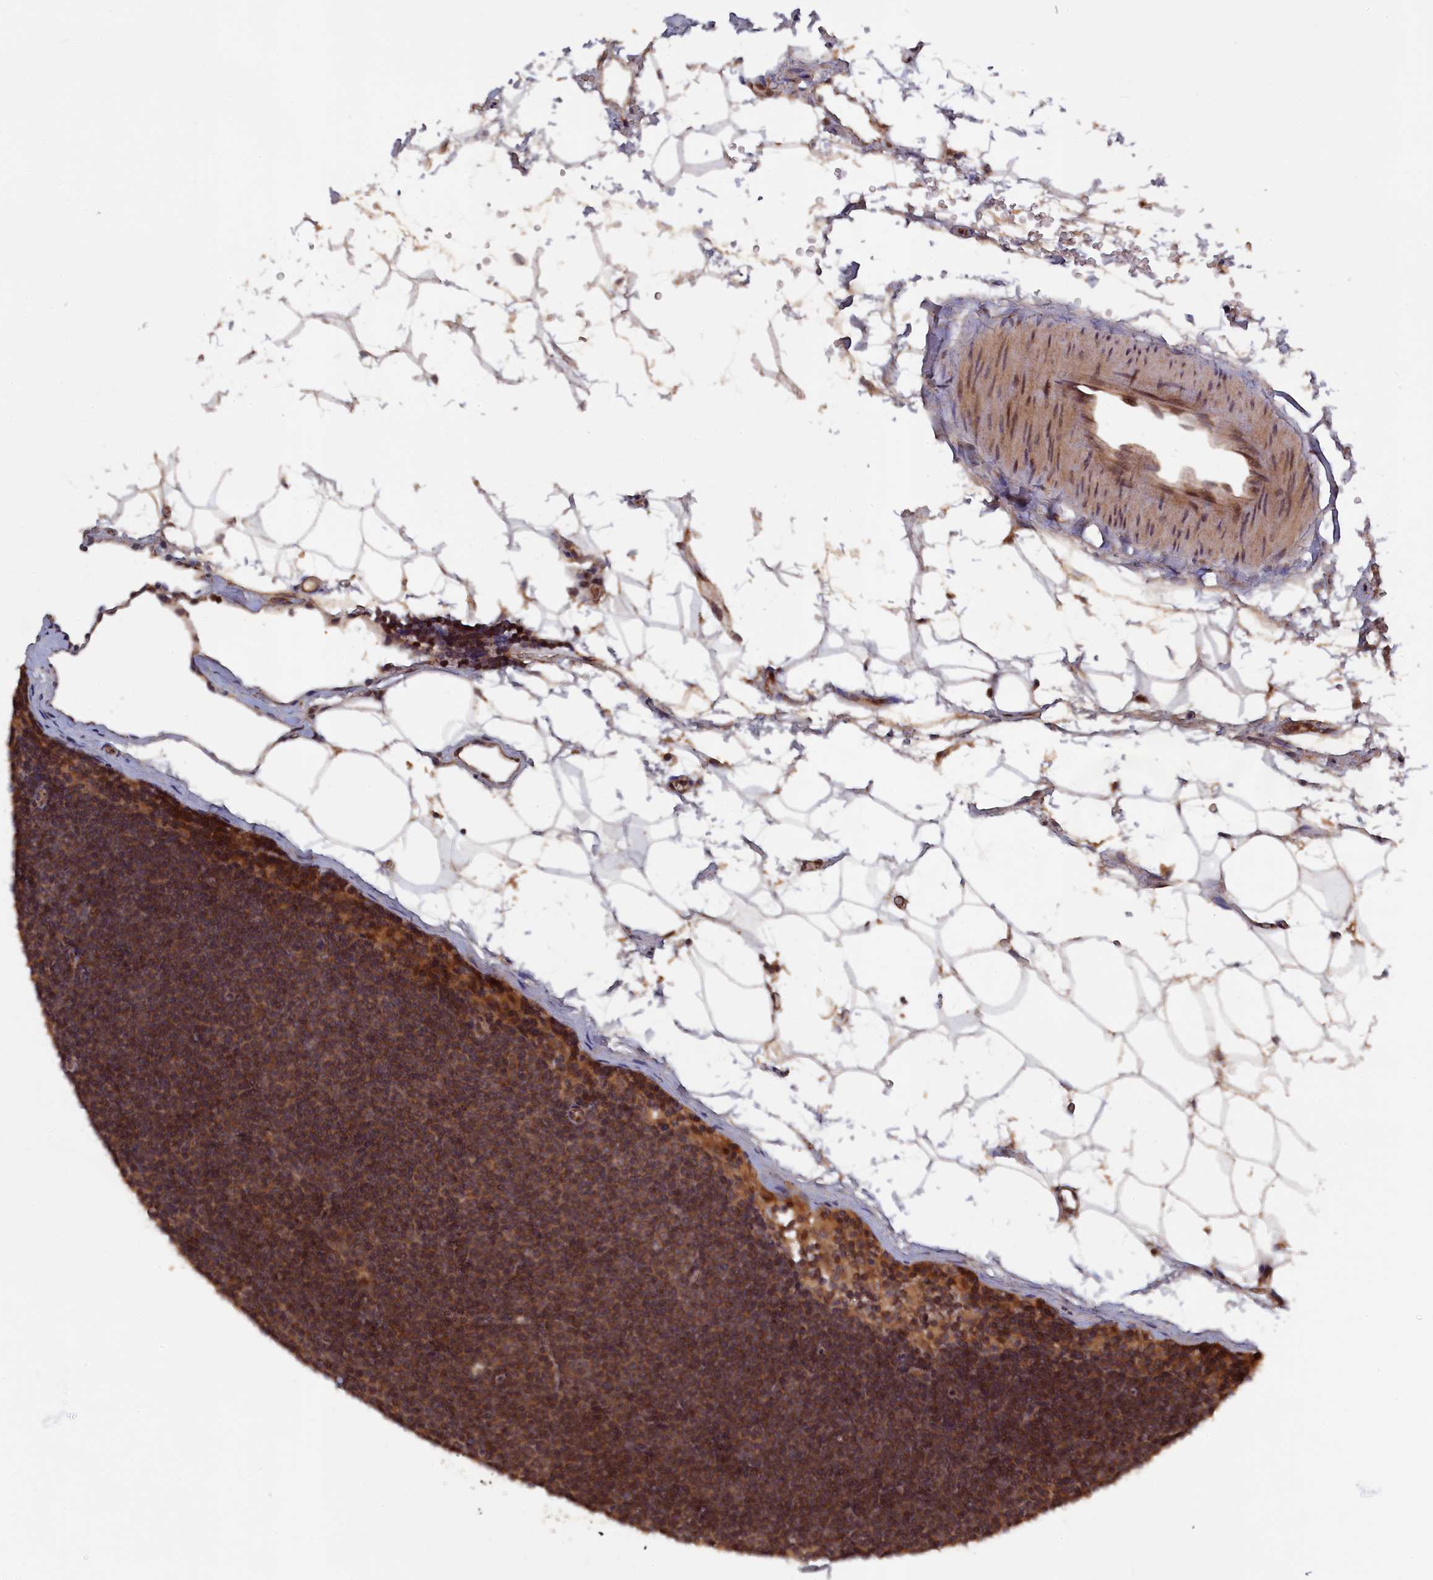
{"staining": {"intensity": "moderate", "quantity": ">75%", "location": "cytoplasmic/membranous"}, "tissue": "lymphoma", "cell_type": "Tumor cells", "image_type": "cancer", "snomed": [{"axis": "morphology", "description": "Malignant lymphoma, non-Hodgkin's type, Low grade"}, {"axis": "topography", "description": "Lymph node"}], "caption": "This micrograph displays immunohistochemistry (IHC) staining of lymphoma, with medium moderate cytoplasmic/membranous expression in approximately >75% of tumor cells.", "gene": "TMC5", "patient": {"sex": "female", "age": 53}}